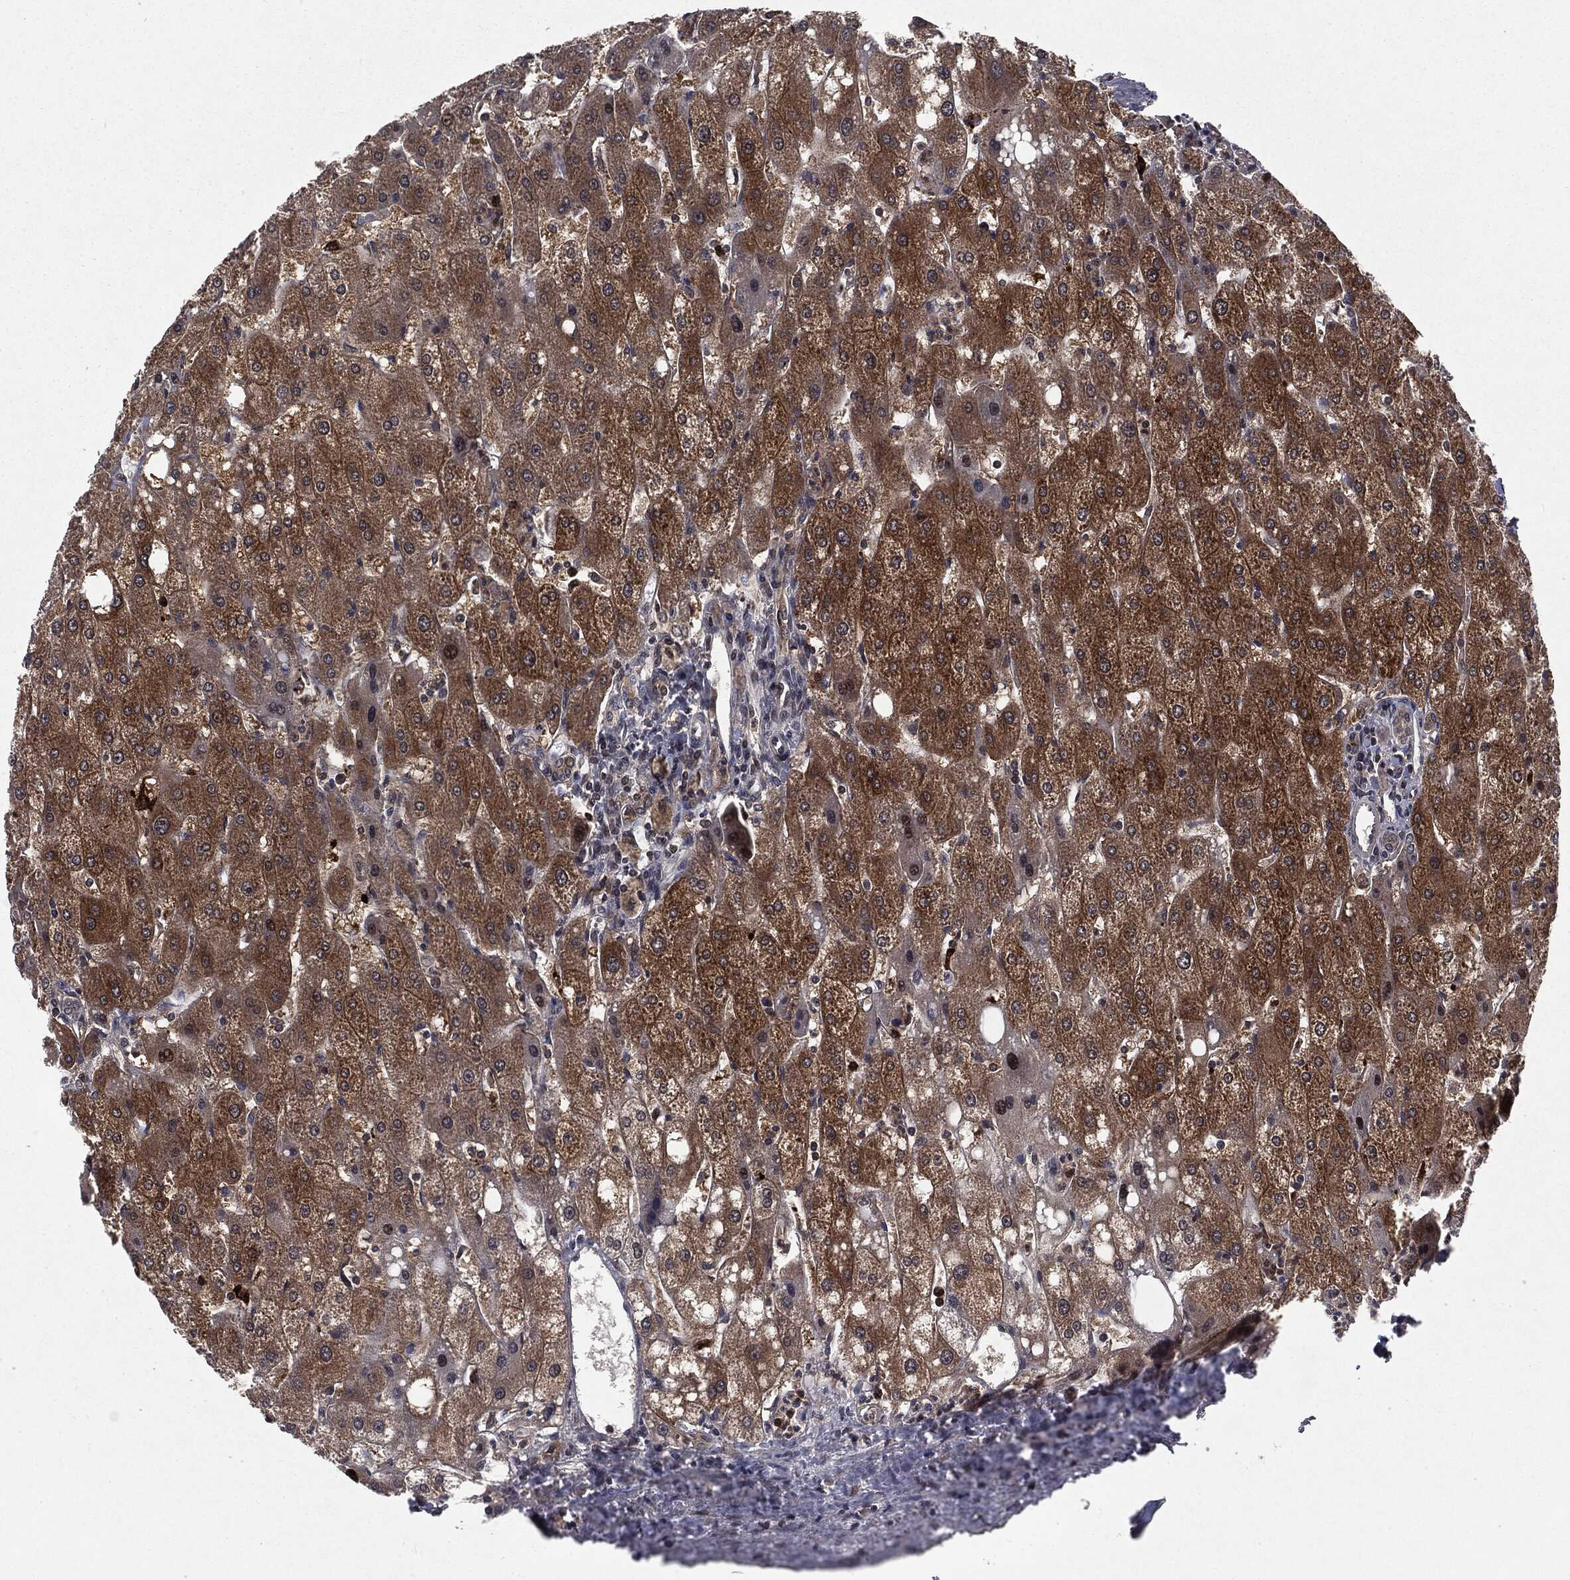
{"staining": {"intensity": "negative", "quantity": "none", "location": "none"}, "tissue": "liver", "cell_type": "Cholangiocytes", "image_type": "normal", "snomed": [{"axis": "morphology", "description": "Normal tissue, NOS"}, {"axis": "topography", "description": "Liver"}], "caption": "Protein analysis of normal liver shows no significant positivity in cholangiocytes. (DAB (3,3'-diaminobenzidine) immunohistochemistry (IHC) visualized using brightfield microscopy, high magnification).", "gene": "STAU2", "patient": {"sex": "male", "age": 67}}